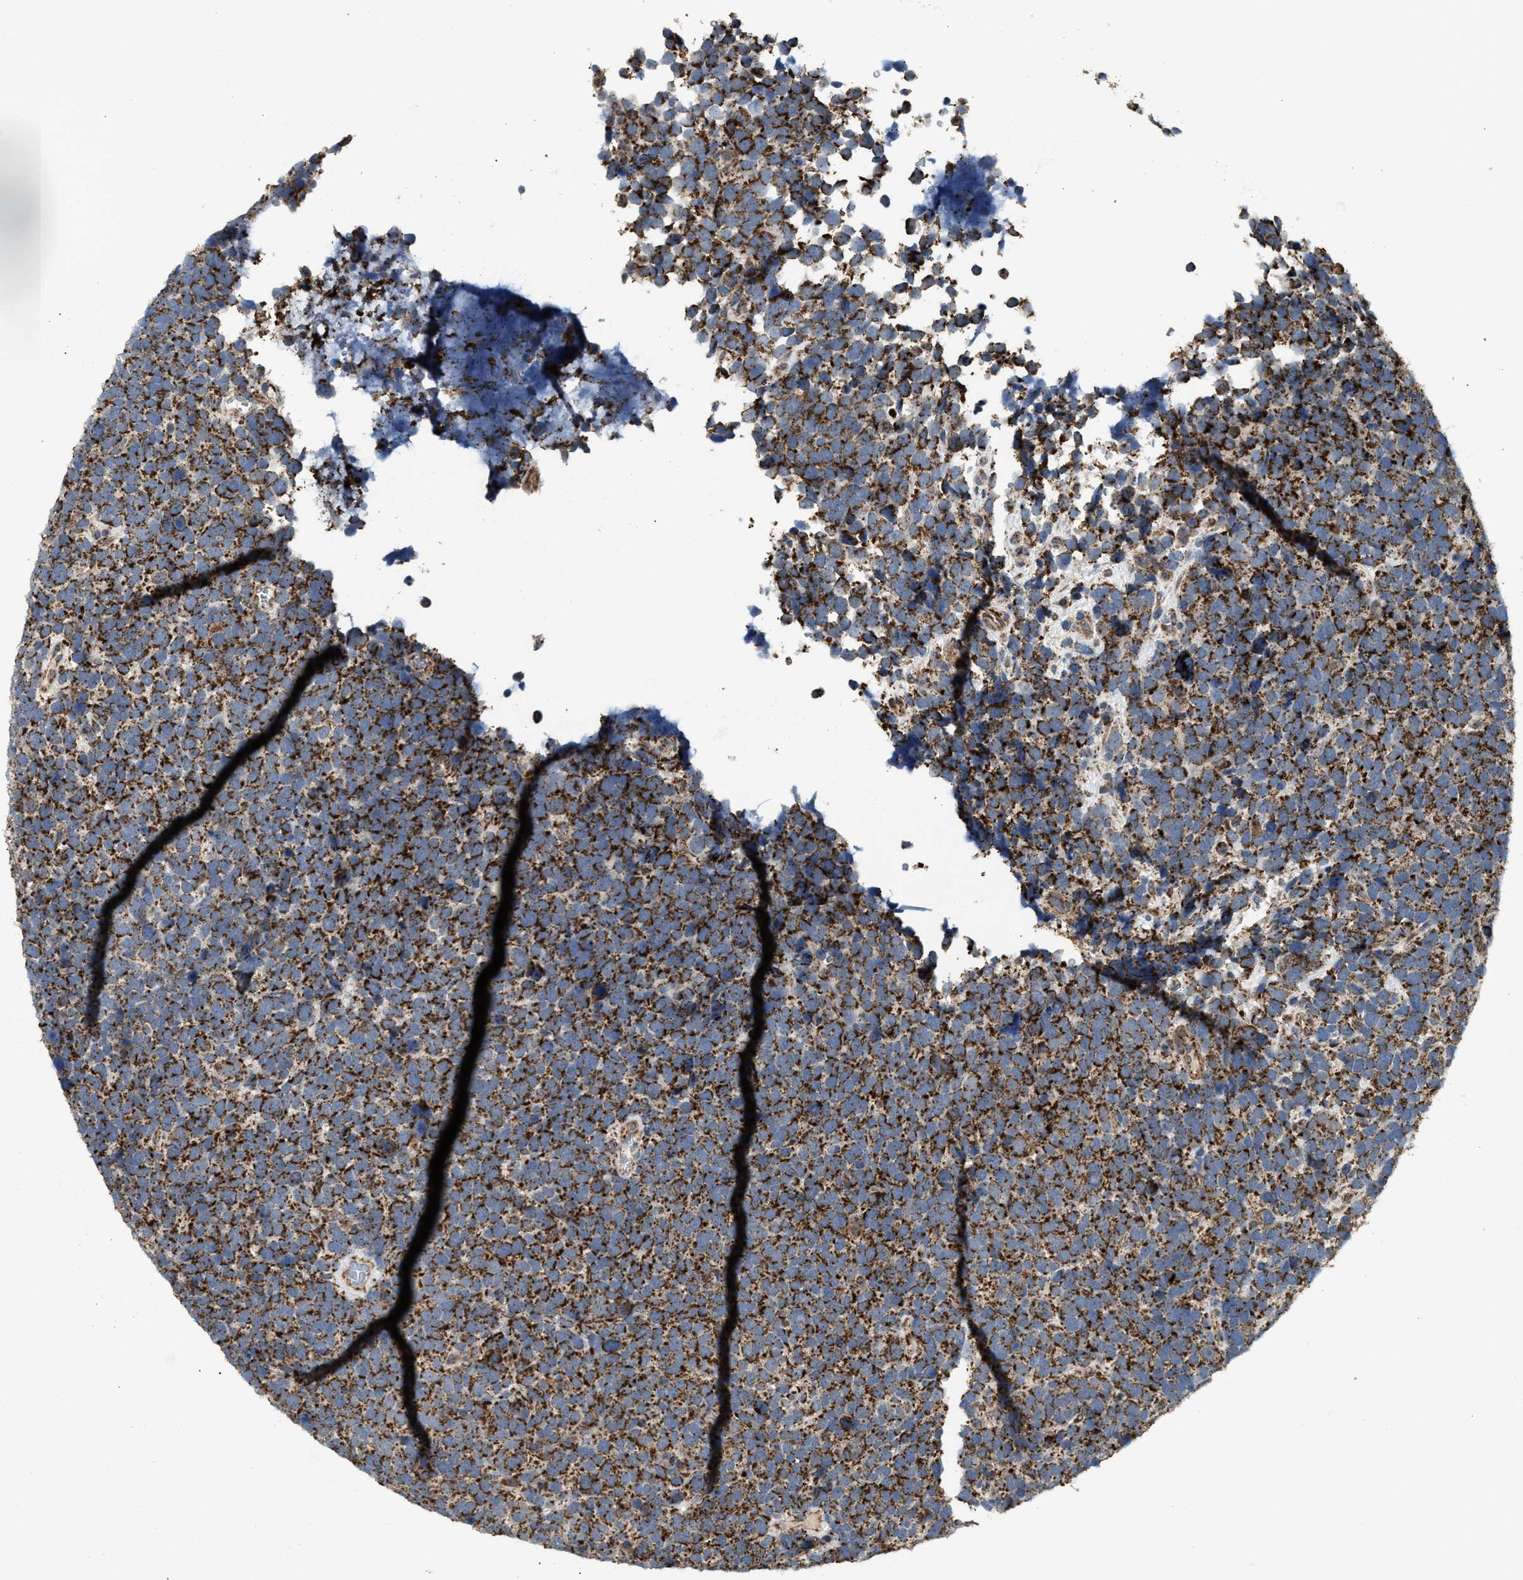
{"staining": {"intensity": "strong", "quantity": ">75%", "location": "cytoplasmic/membranous"}, "tissue": "urothelial cancer", "cell_type": "Tumor cells", "image_type": "cancer", "snomed": [{"axis": "morphology", "description": "Urothelial carcinoma, High grade"}, {"axis": "topography", "description": "Urinary bladder"}], "caption": "Urothelial cancer stained for a protein (brown) shows strong cytoplasmic/membranous positive staining in approximately >75% of tumor cells.", "gene": "TACO1", "patient": {"sex": "female", "age": 82}}